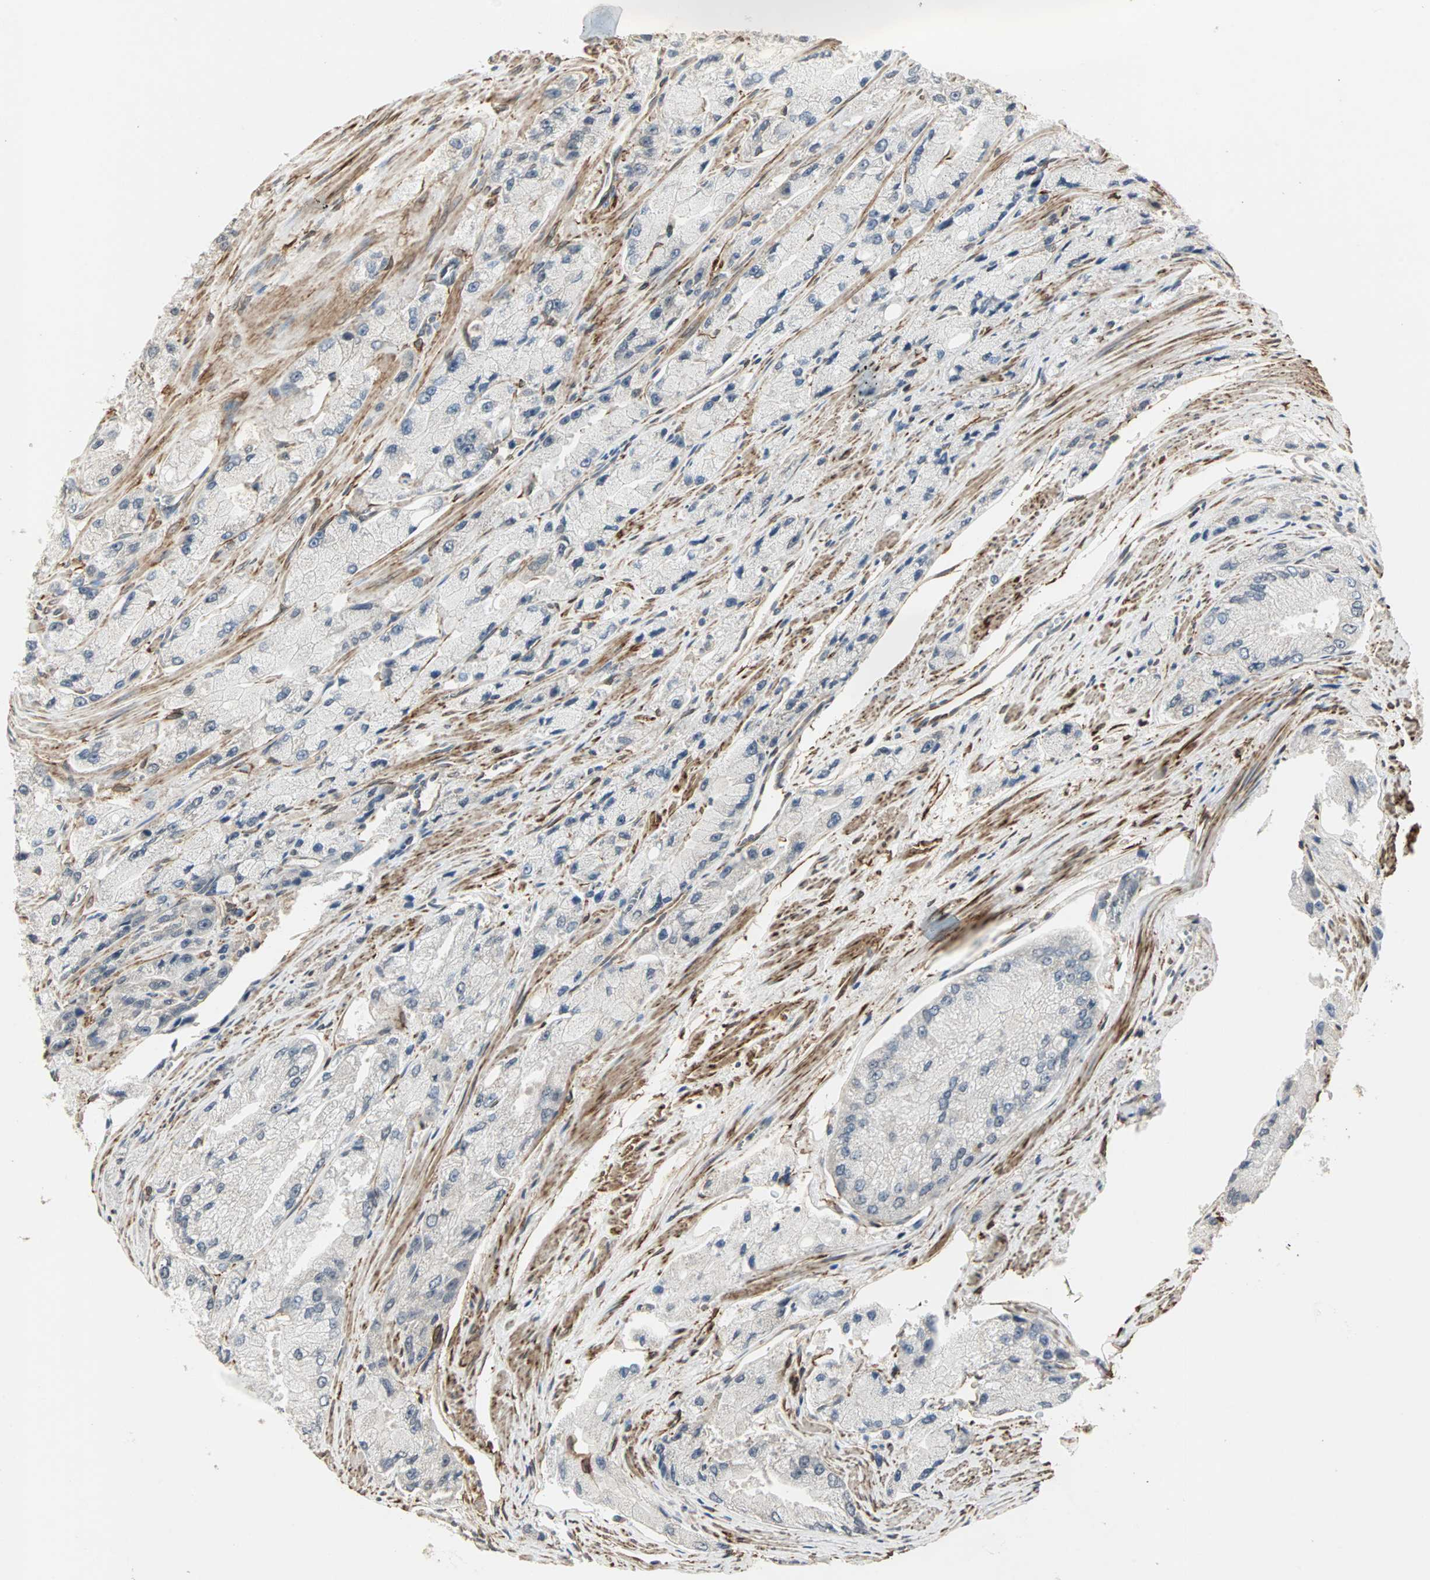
{"staining": {"intensity": "negative", "quantity": "none", "location": "none"}, "tissue": "prostate cancer", "cell_type": "Tumor cells", "image_type": "cancer", "snomed": [{"axis": "morphology", "description": "Adenocarcinoma, High grade"}, {"axis": "topography", "description": "Prostate"}], "caption": "Prostate cancer was stained to show a protein in brown. There is no significant expression in tumor cells.", "gene": "TRPV4", "patient": {"sex": "male", "age": 58}}